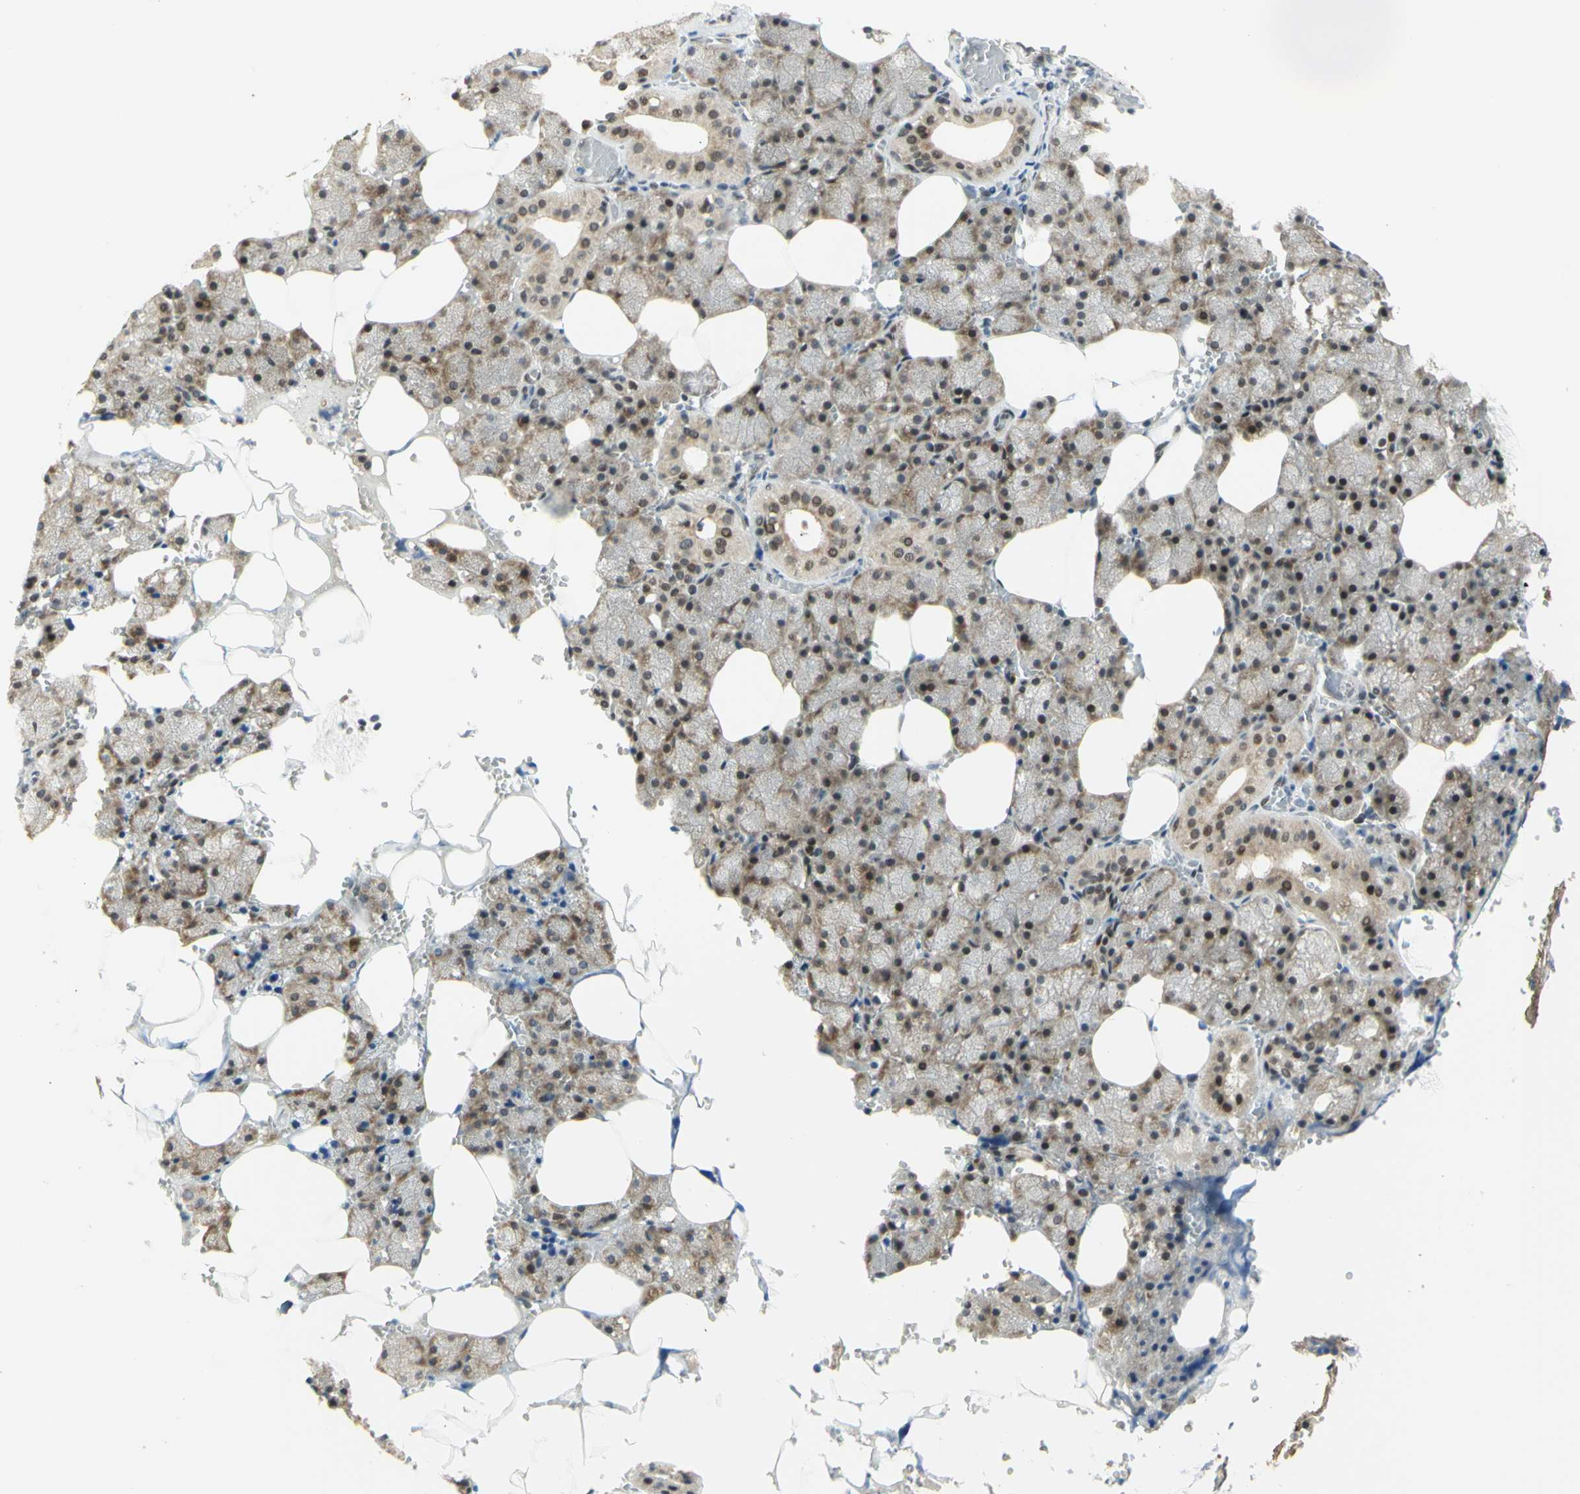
{"staining": {"intensity": "moderate", "quantity": ">75%", "location": "nuclear"}, "tissue": "salivary gland", "cell_type": "Glandular cells", "image_type": "normal", "snomed": [{"axis": "morphology", "description": "Normal tissue, NOS"}, {"axis": "topography", "description": "Salivary gland"}], "caption": "Protein staining displays moderate nuclear staining in about >75% of glandular cells in normal salivary gland. (IHC, brightfield microscopy, high magnification).", "gene": "DDX1", "patient": {"sex": "male", "age": 62}}